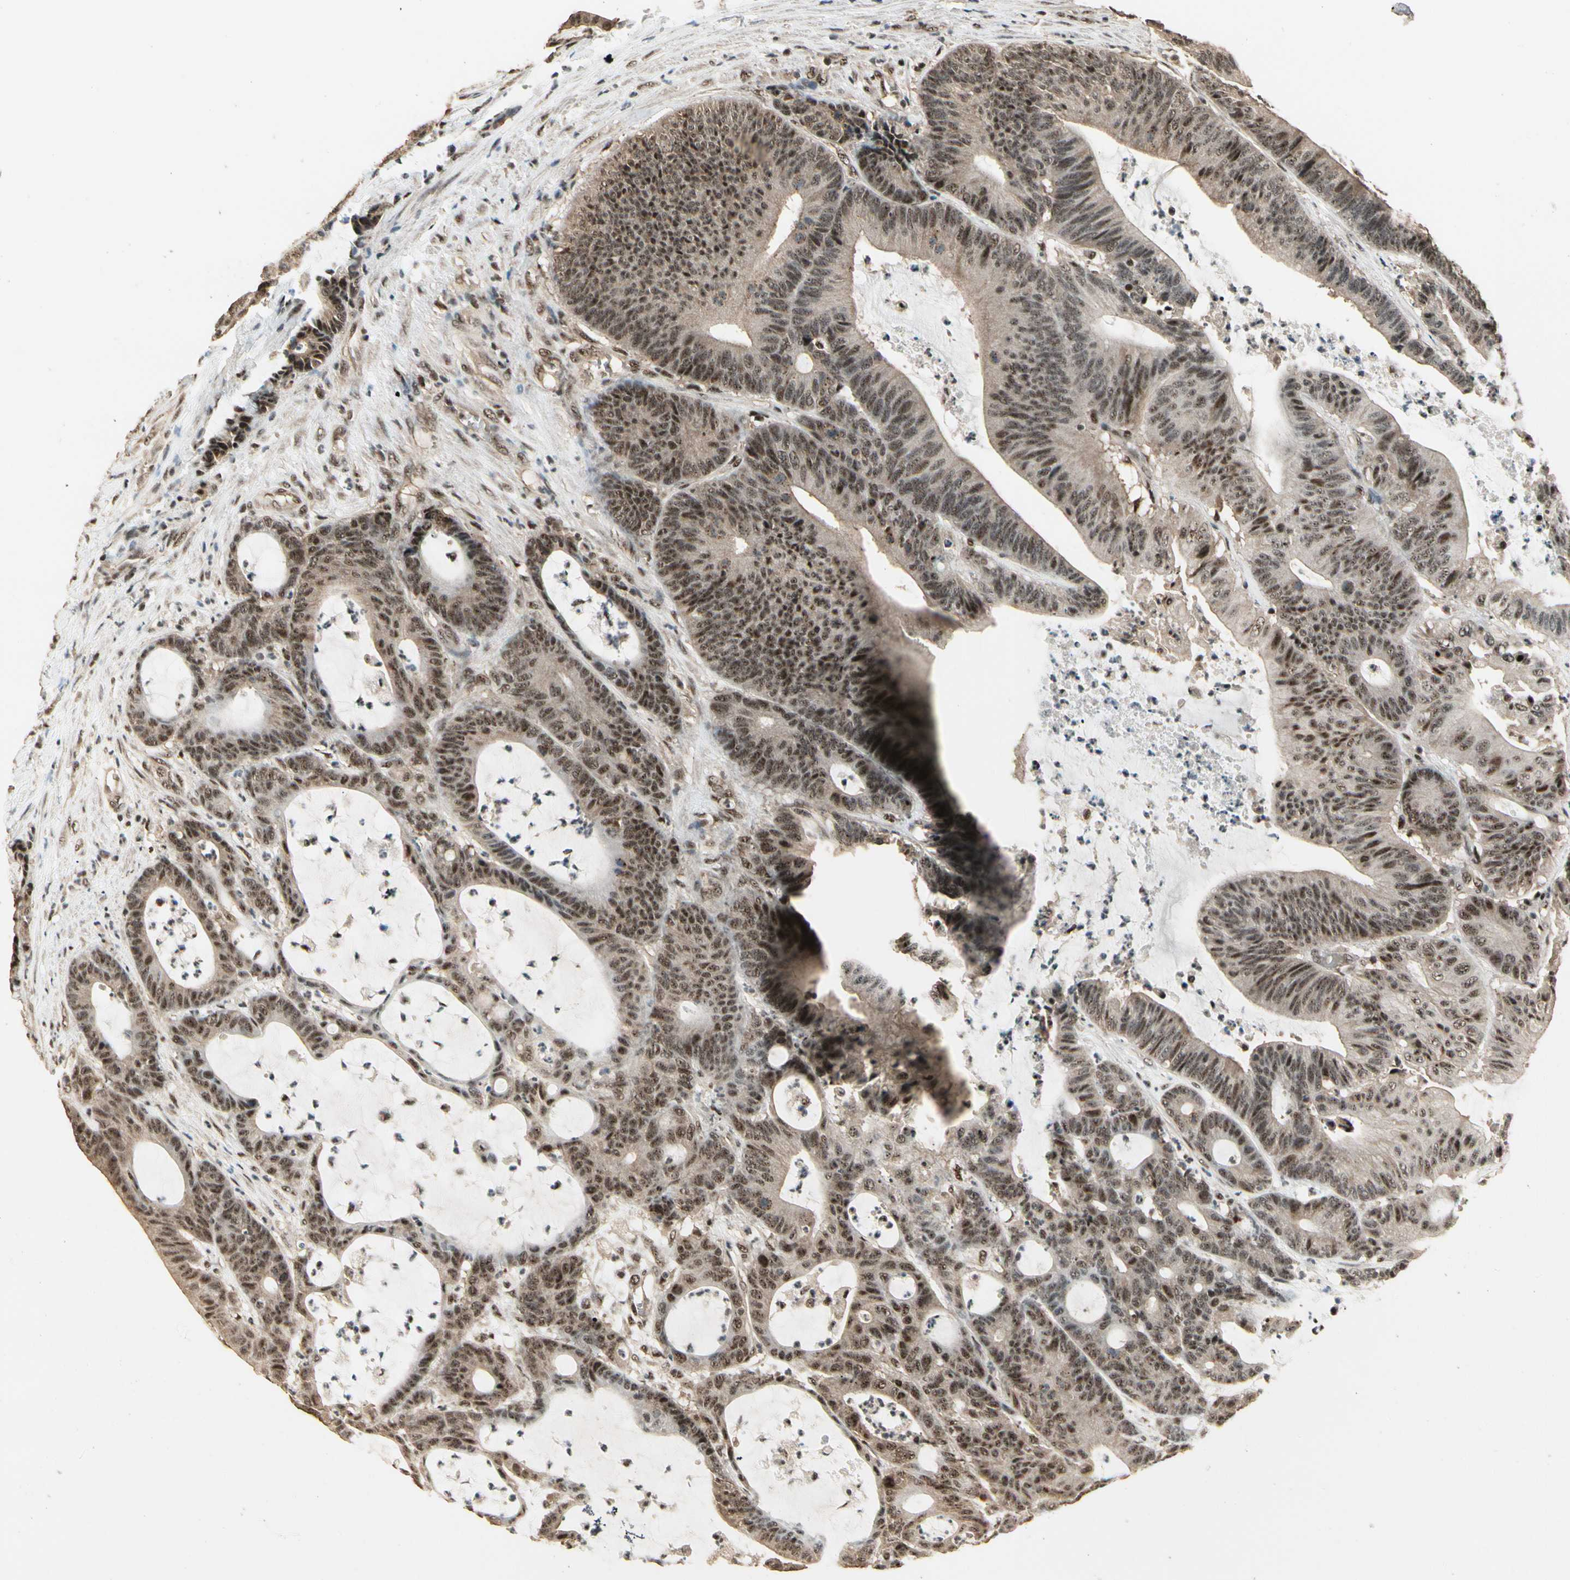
{"staining": {"intensity": "moderate", "quantity": ">75%", "location": "nuclear"}, "tissue": "colorectal cancer", "cell_type": "Tumor cells", "image_type": "cancer", "snomed": [{"axis": "morphology", "description": "Adenocarcinoma, NOS"}, {"axis": "topography", "description": "Colon"}], "caption": "Brown immunohistochemical staining in colorectal cancer (adenocarcinoma) shows moderate nuclear staining in about >75% of tumor cells.", "gene": "RBM25", "patient": {"sex": "female", "age": 84}}